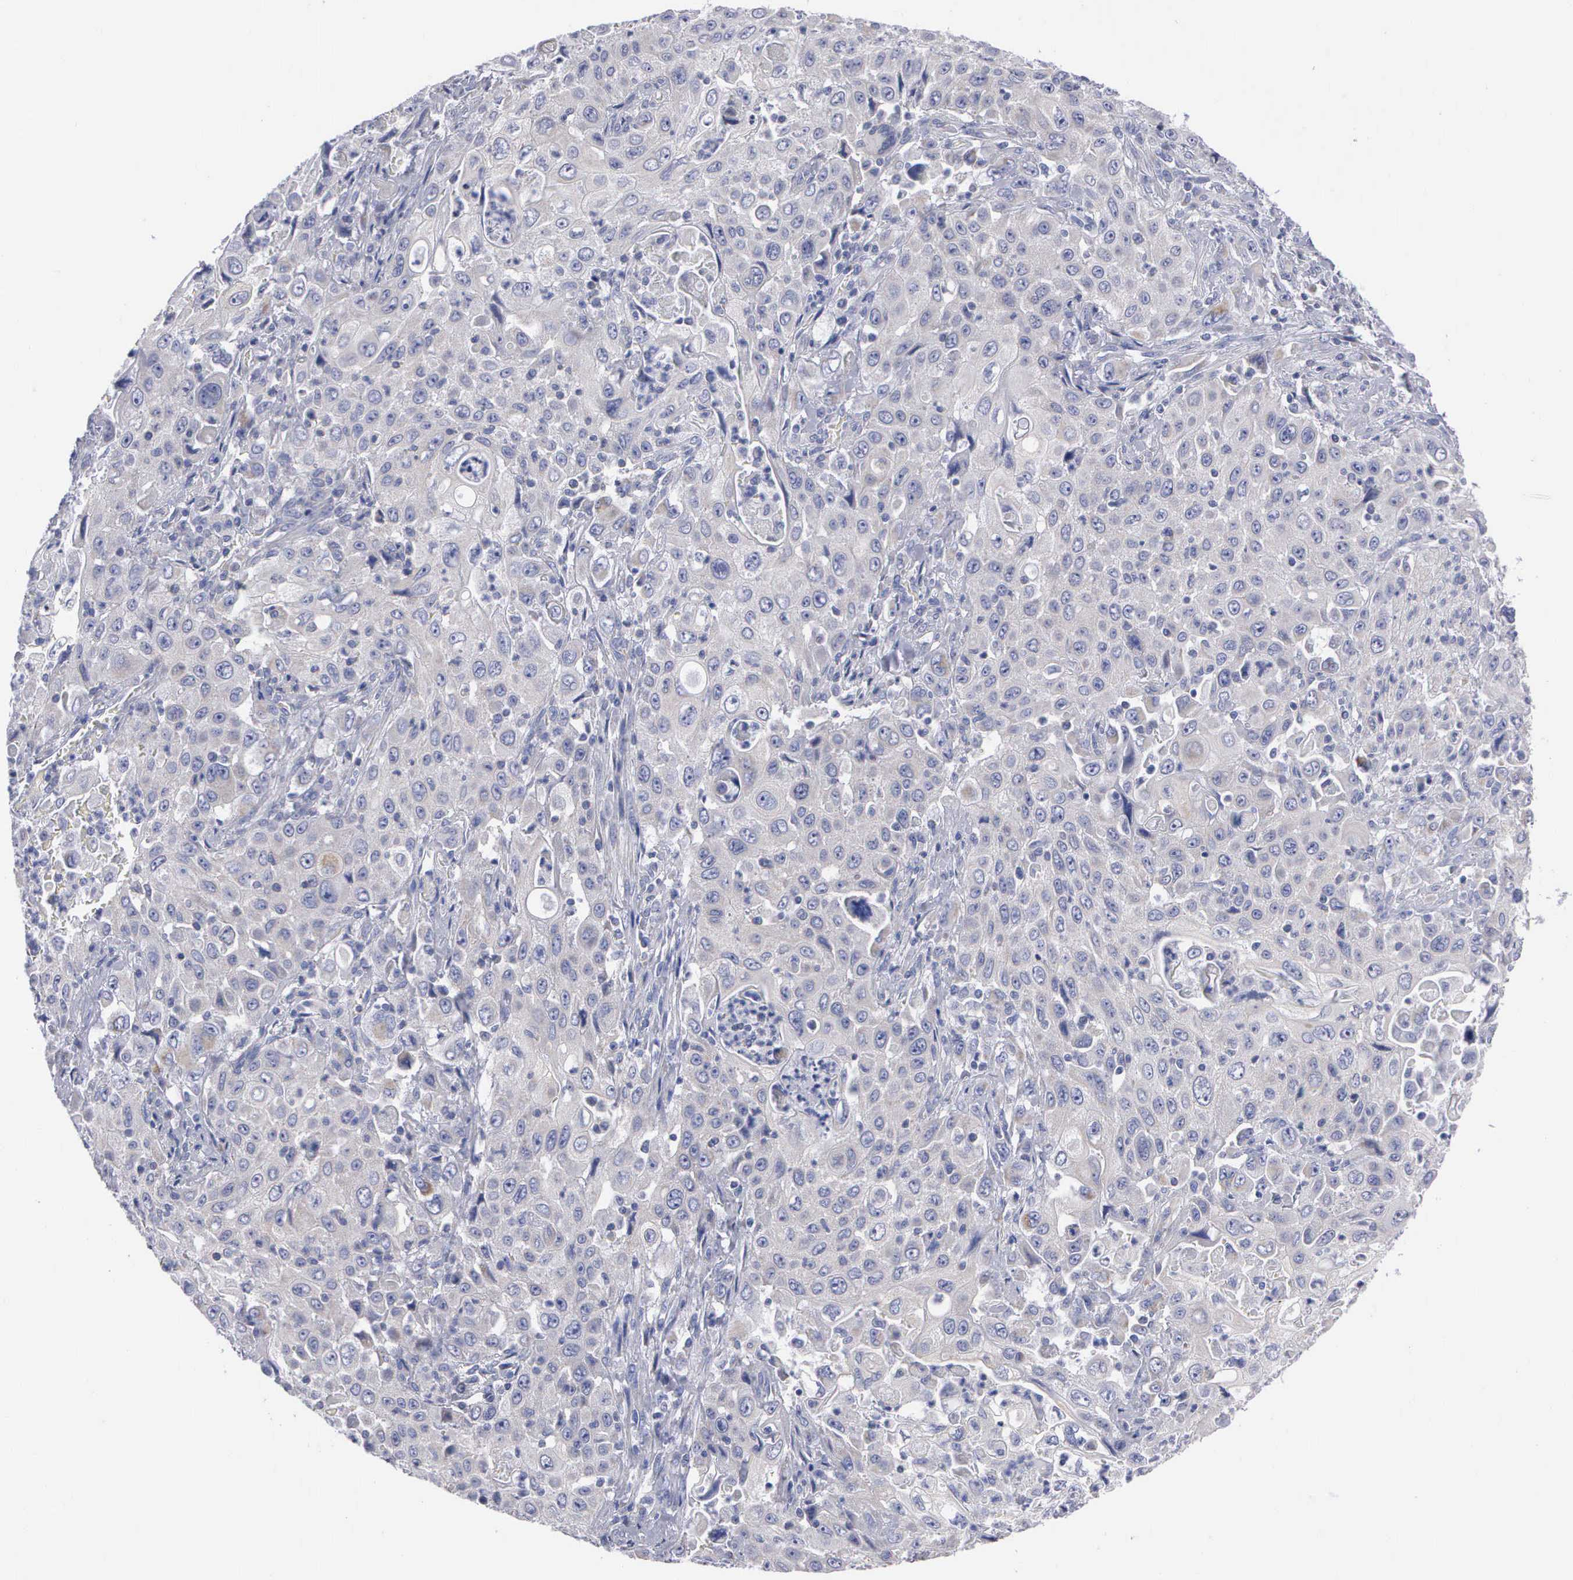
{"staining": {"intensity": "weak", "quantity": "<25%", "location": "cytoplasmic/membranous"}, "tissue": "pancreatic cancer", "cell_type": "Tumor cells", "image_type": "cancer", "snomed": [{"axis": "morphology", "description": "Adenocarcinoma, NOS"}, {"axis": "topography", "description": "Pancreas"}], "caption": "Human pancreatic cancer stained for a protein using immunohistochemistry displays no staining in tumor cells.", "gene": "APOOL", "patient": {"sex": "male", "age": 70}}